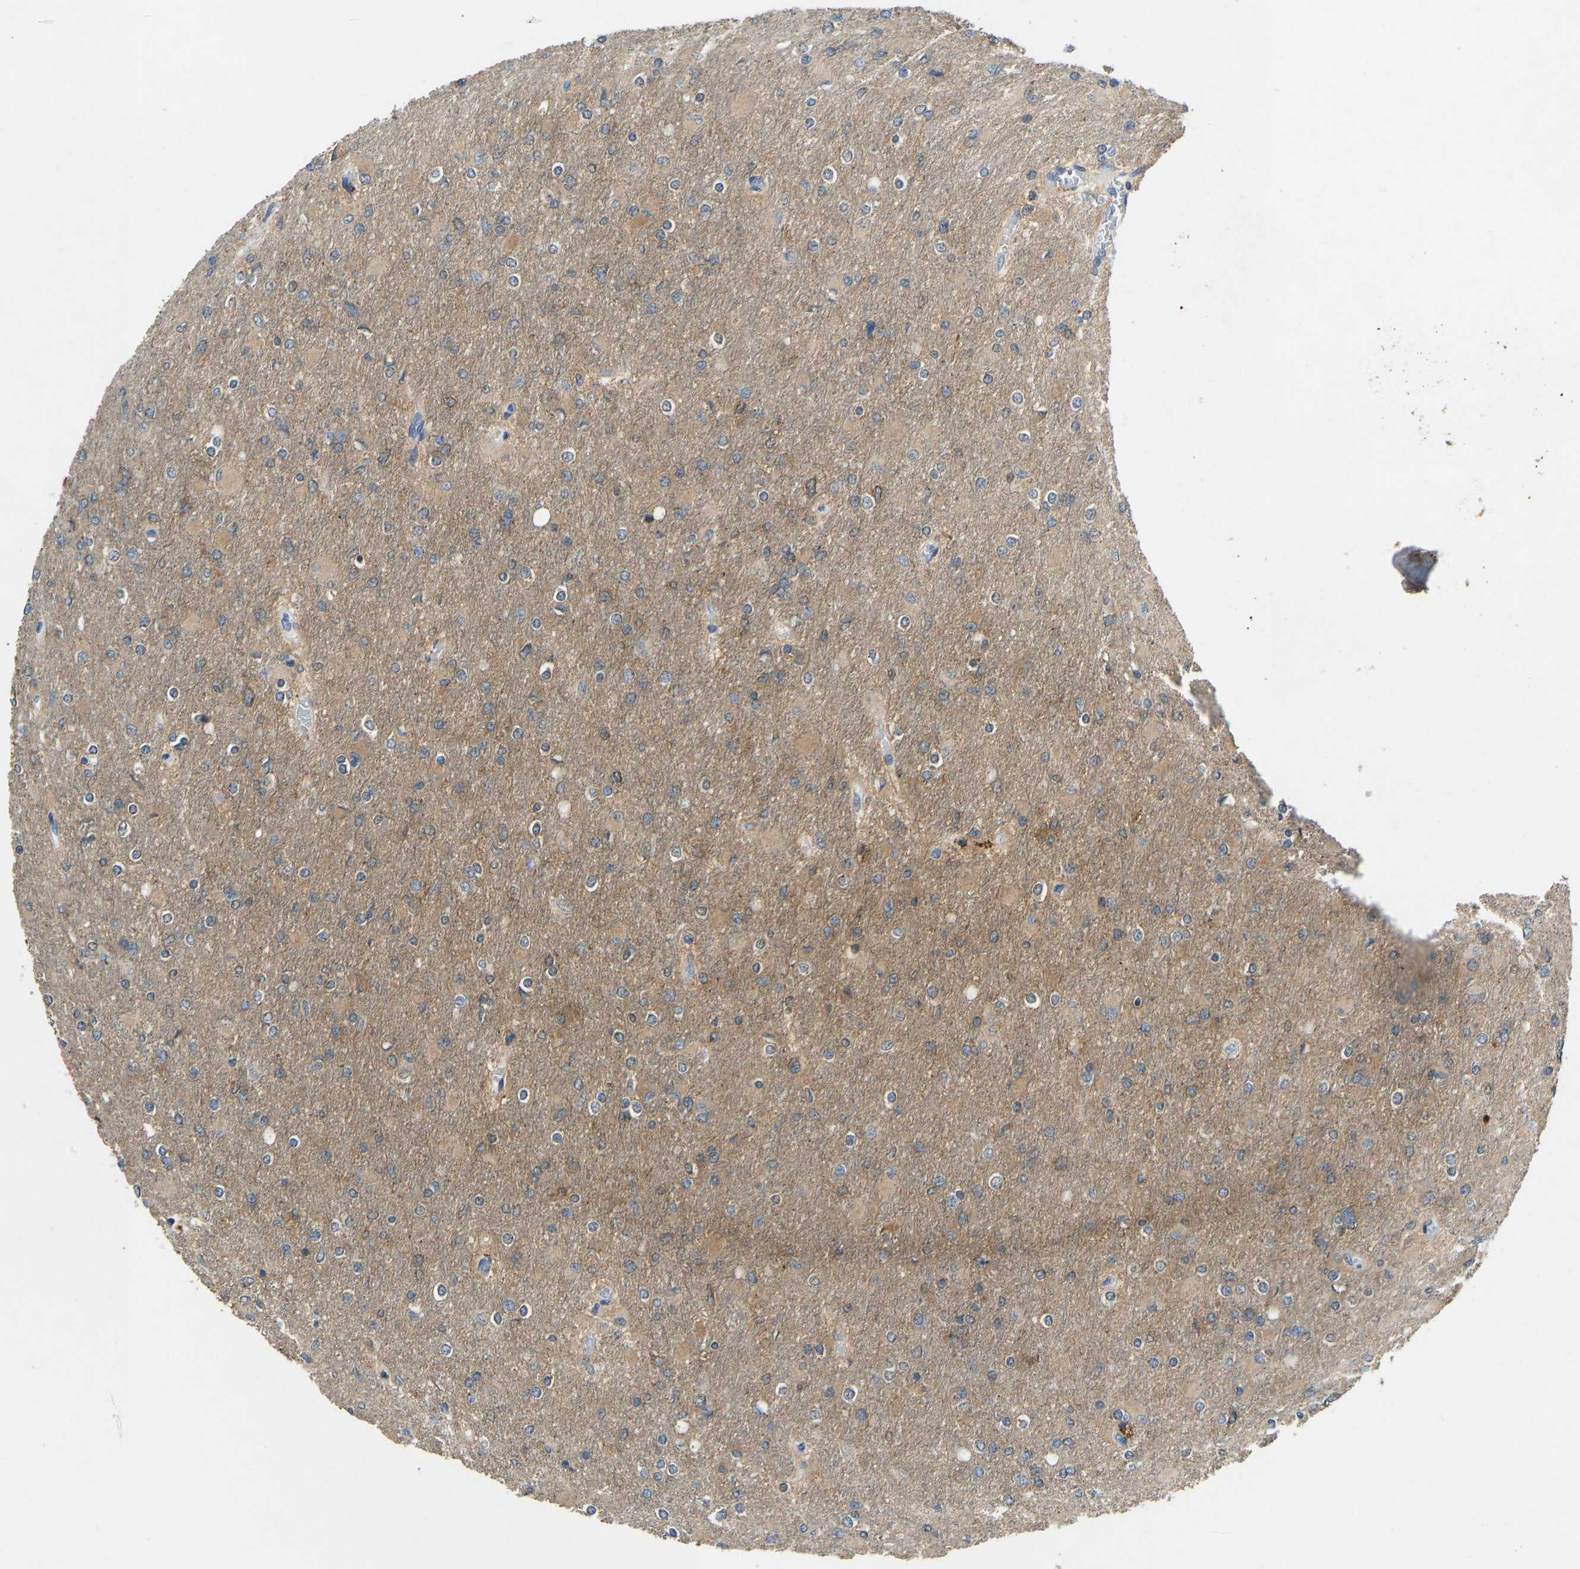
{"staining": {"intensity": "moderate", "quantity": "25%-75%", "location": "cytoplasmic/membranous"}, "tissue": "glioma", "cell_type": "Tumor cells", "image_type": "cancer", "snomed": [{"axis": "morphology", "description": "Glioma, malignant, High grade"}, {"axis": "topography", "description": "Cerebral cortex"}], "caption": "An image showing moderate cytoplasmic/membranous expression in approximately 25%-75% of tumor cells in malignant high-grade glioma, as visualized by brown immunohistochemical staining.", "gene": "NDRG3", "patient": {"sex": "female", "age": 36}}